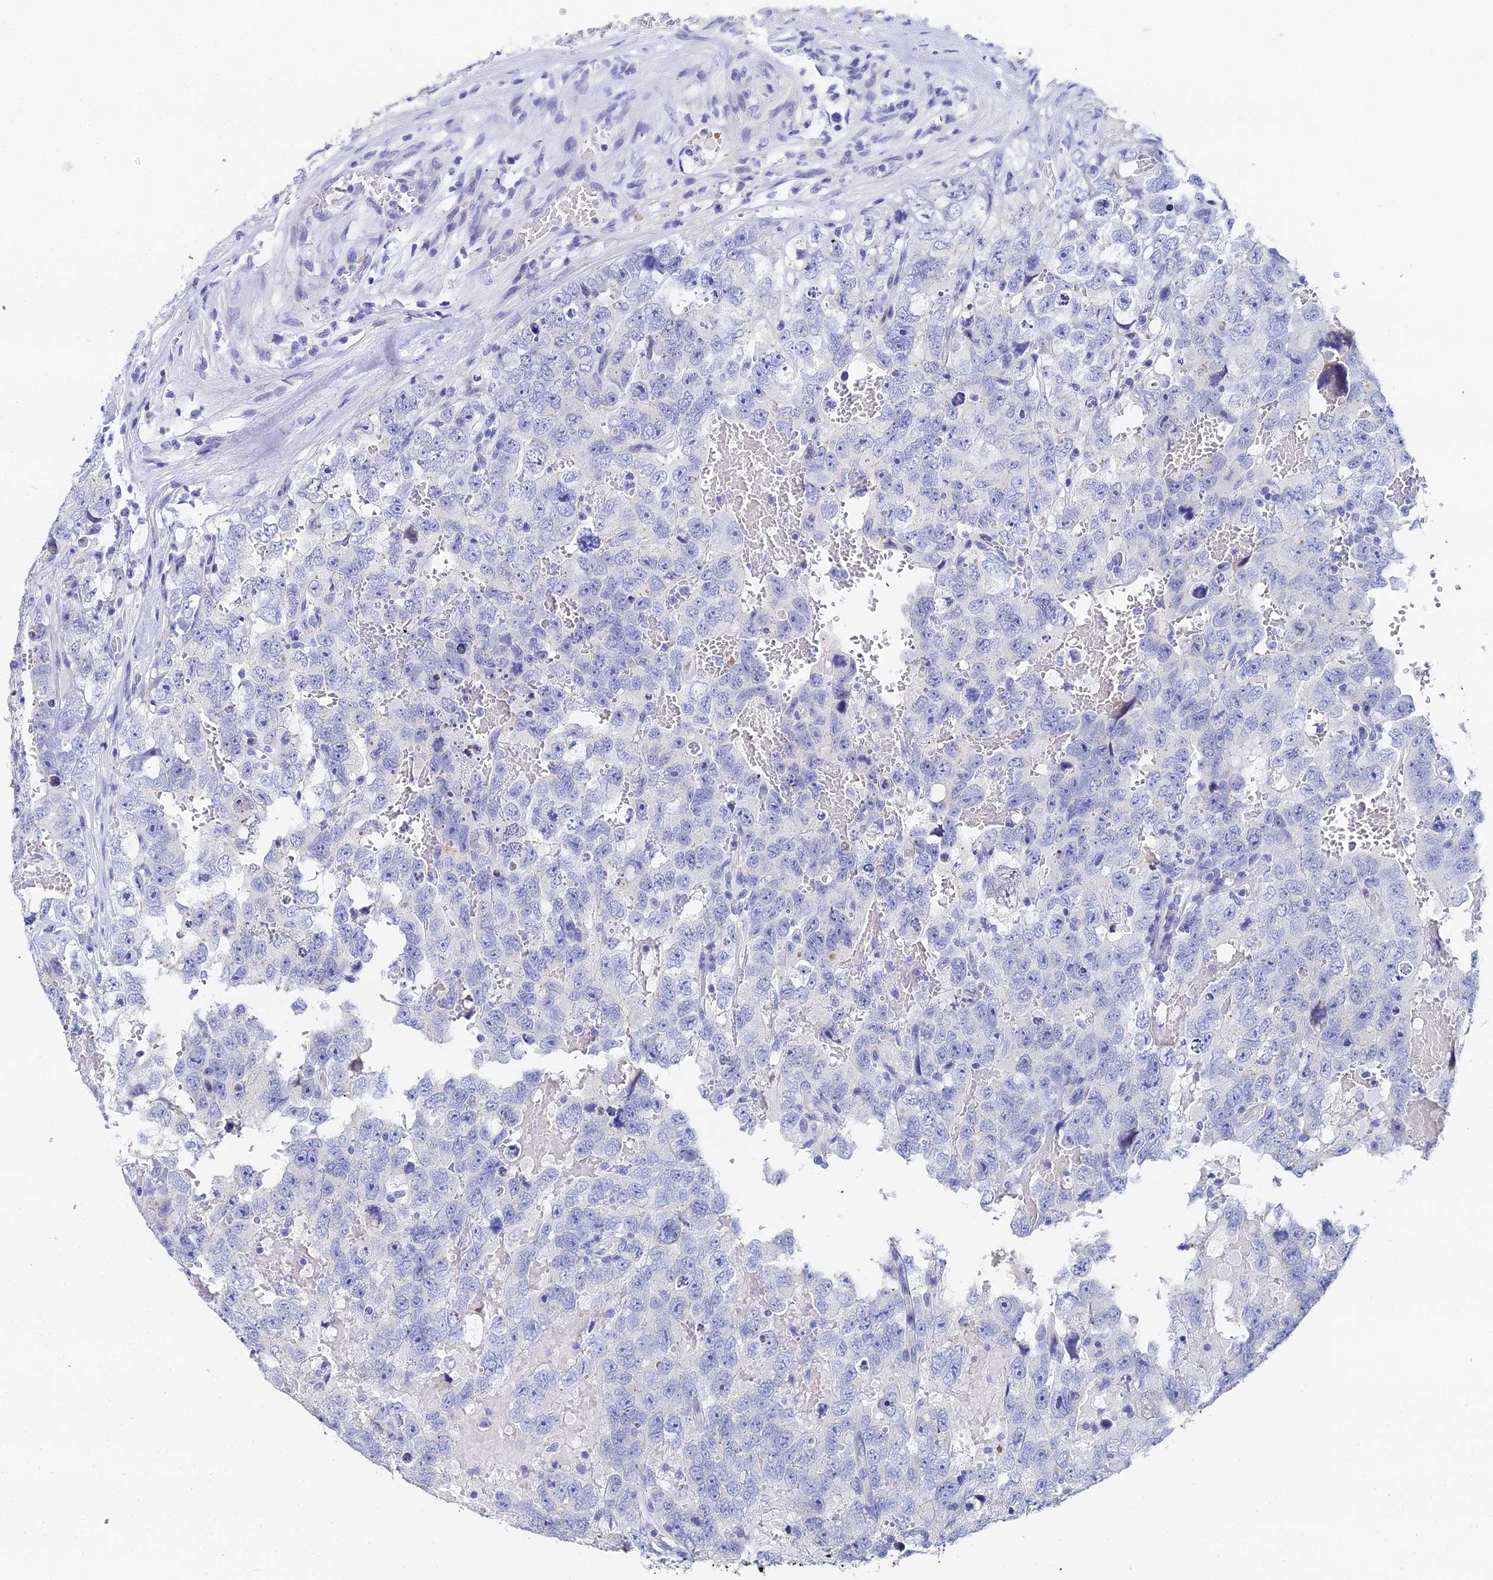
{"staining": {"intensity": "negative", "quantity": "none", "location": "none"}, "tissue": "testis cancer", "cell_type": "Tumor cells", "image_type": "cancer", "snomed": [{"axis": "morphology", "description": "Carcinoma, Embryonal, NOS"}, {"axis": "topography", "description": "Testis"}], "caption": "Photomicrograph shows no significant protein staining in tumor cells of embryonal carcinoma (testis).", "gene": "OCM", "patient": {"sex": "male", "age": 45}}